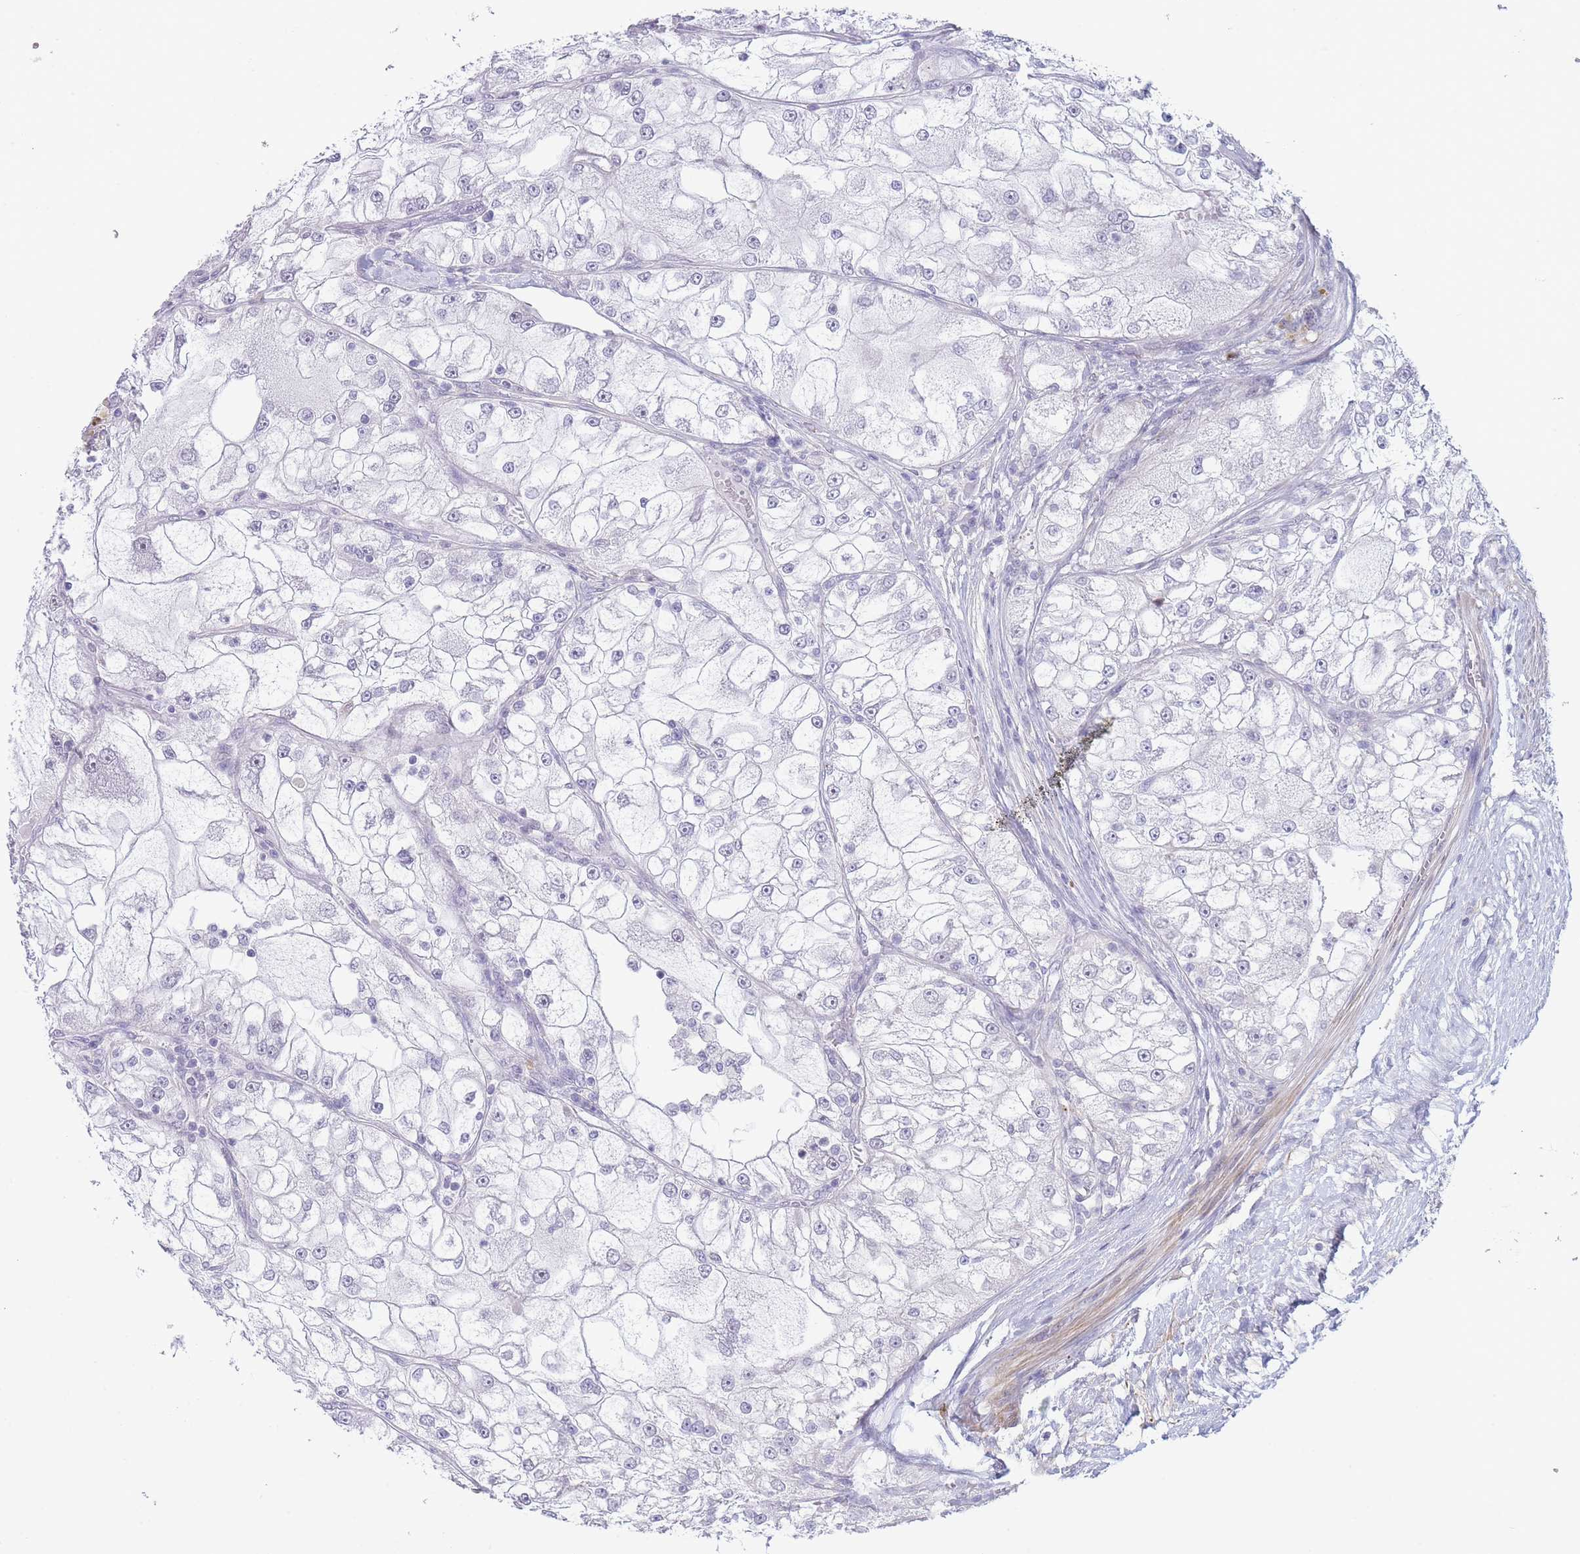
{"staining": {"intensity": "negative", "quantity": "none", "location": "none"}, "tissue": "renal cancer", "cell_type": "Tumor cells", "image_type": "cancer", "snomed": [{"axis": "morphology", "description": "Adenocarcinoma, NOS"}, {"axis": "topography", "description": "Kidney"}], "caption": "Renal adenocarcinoma stained for a protein using IHC demonstrates no positivity tumor cells.", "gene": "ASAP3", "patient": {"sex": "female", "age": 72}}